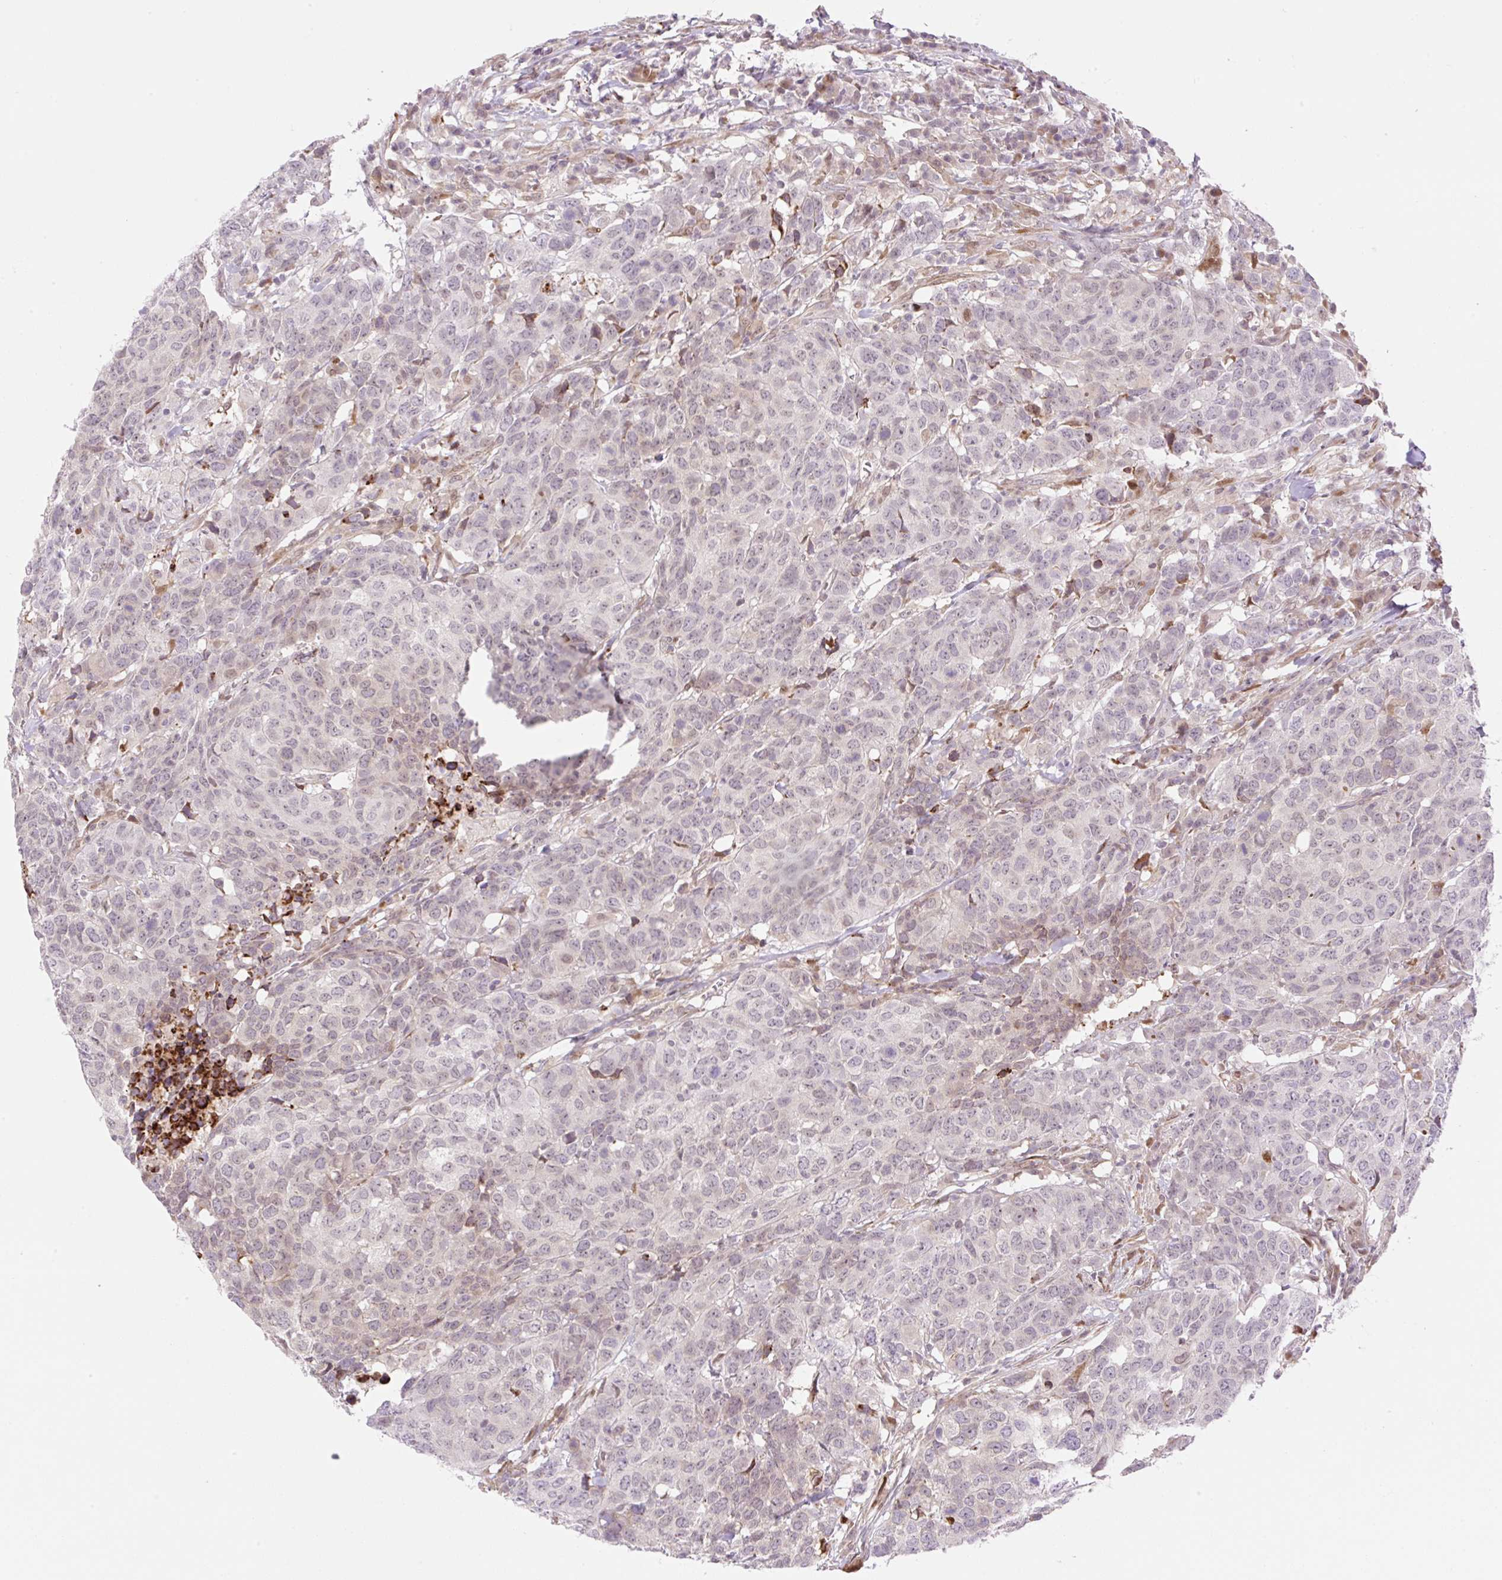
{"staining": {"intensity": "weak", "quantity": "<25%", "location": "nuclear"}, "tissue": "head and neck cancer", "cell_type": "Tumor cells", "image_type": "cancer", "snomed": [{"axis": "morphology", "description": "Normal tissue, NOS"}, {"axis": "morphology", "description": "Squamous cell carcinoma, NOS"}, {"axis": "topography", "description": "Skeletal muscle"}, {"axis": "topography", "description": "Vascular tissue"}, {"axis": "topography", "description": "Peripheral nerve tissue"}, {"axis": "topography", "description": "Head-Neck"}], "caption": "A photomicrograph of head and neck cancer (squamous cell carcinoma) stained for a protein exhibits no brown staining in tumor cells. (Stains: DAB IHC with hematoxylin counter stain, Microscopy: brightfield microscopy at high magnification).", "gene": "ZFP41", "patient": {"sex": "male", "age": 66}}